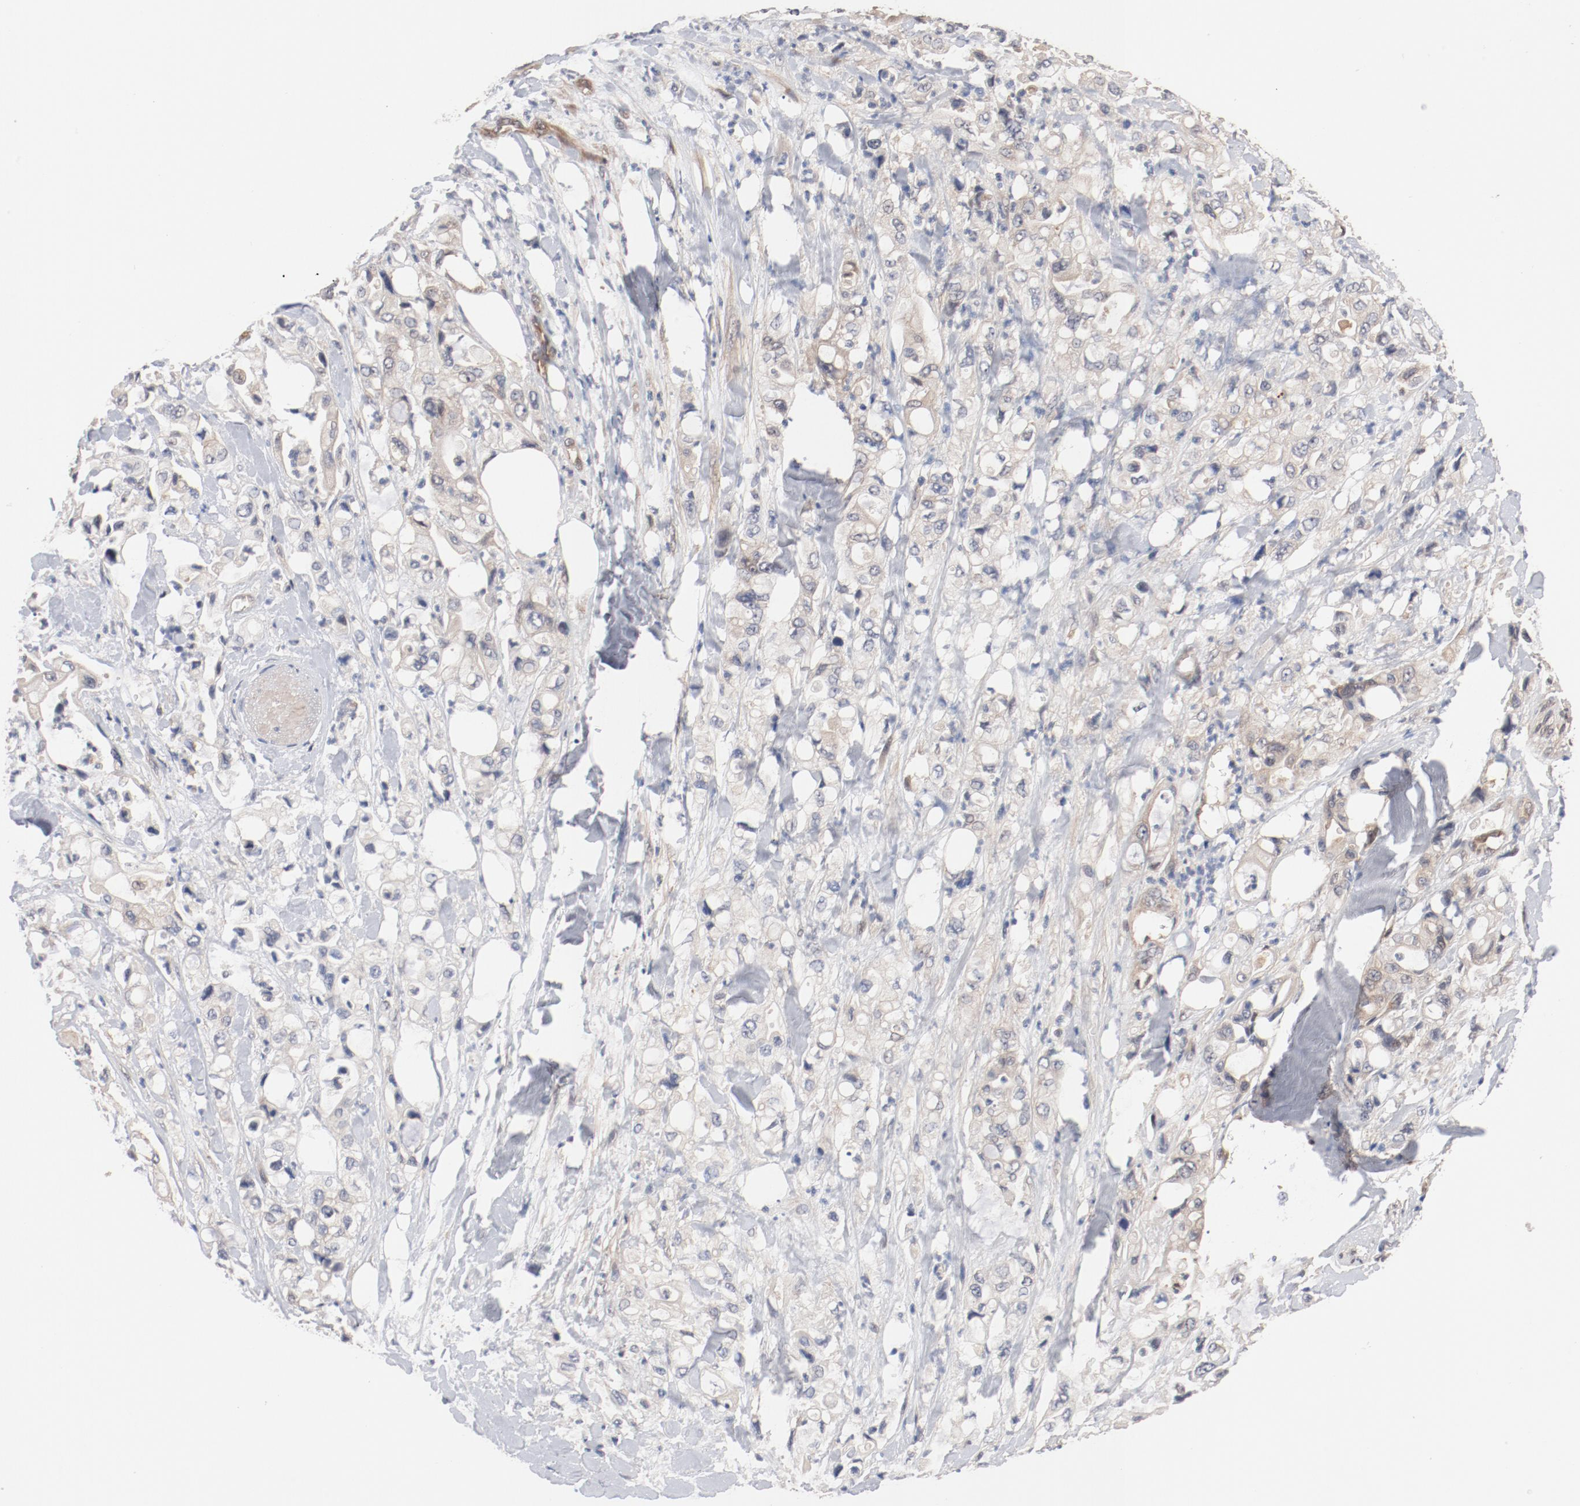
{"staining": {"intensity": "negative", "quantity": "none", "location": "none"}, "tissue": "pancreatic cancer", "cell_type": "Tumor cells", "image_type": "cancer", "snomed": [{"axis": "morphology", "description": "Adenocarcinoma, NOS"}, {"axis": "topography", "description": "Pancreas"}], "caption": "Immunohistochemistry (IHC) photomicrograph of neoplastic tissue: pancreatic adenocarcinoma stained with DAB (3,3'-diaminobenzidine) shows no significant protein staining in tumor cells. The staining is performed using DAB brown chromogen with nuclei counter-stained in using hematoxylin.", "gene": "PITPNM2", "patient": {"sex": "male", "age": 70}}